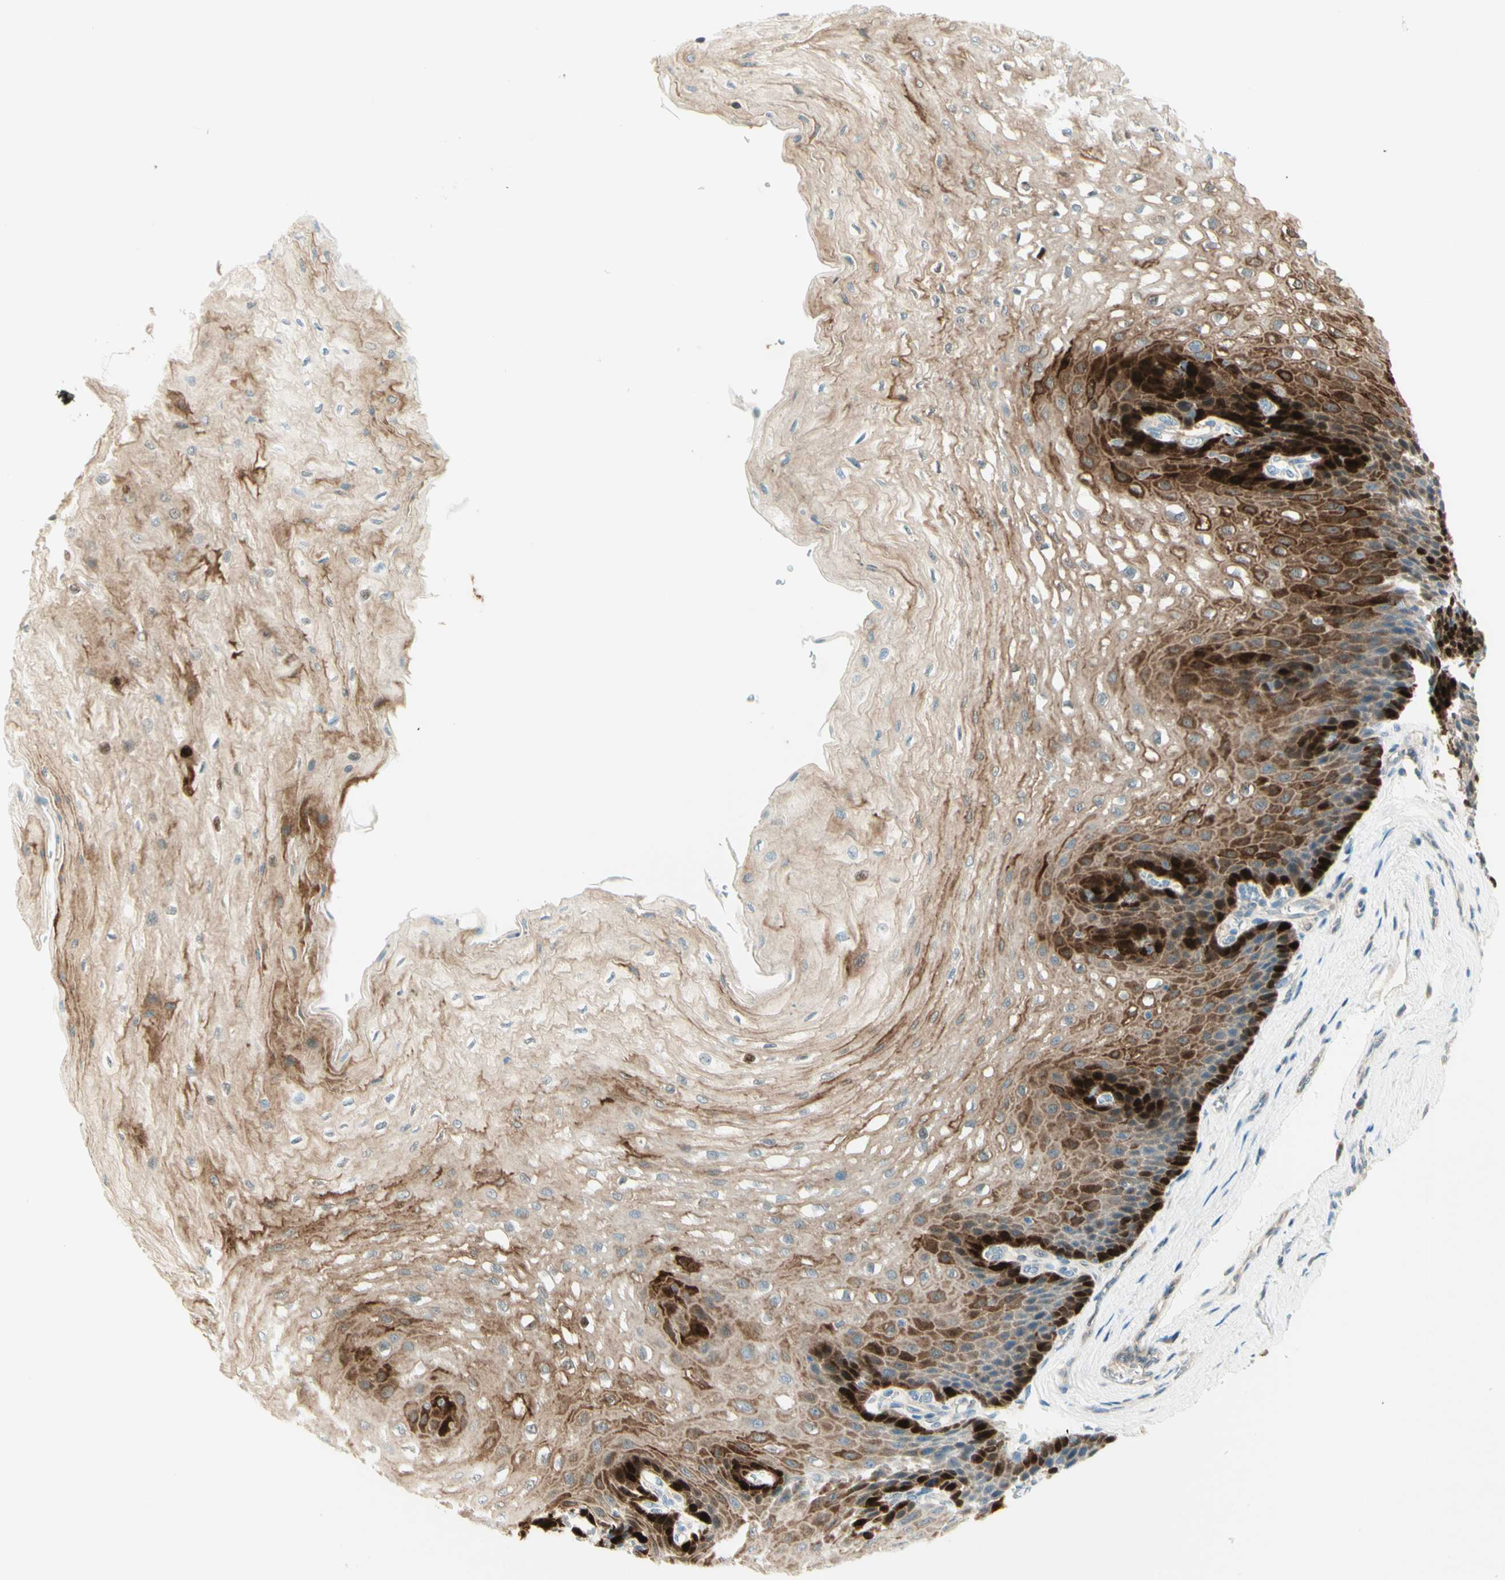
{"staining": {"intensity": "strong", "quantity": "25%-75%", "location": "cytoplasmic/membranous"}, "tissue": "esophagus", "cell_type": "Squamous epithelial cells", "image_type": "normal", "snomed": [{"axis": "morphology", "description": "Normal tissue, NOS"}, {"axis": "topography", "description": "Esophagus"}], "caption": "Protein expression by immunohistochemistry (IHC) shows strong cytoplasmic/membranous expression in about 25%-75% of squamous epithelial cells in benign esophagus. The protein is stained brown, and the nuclei are stained in blue (DAB (3,3'-diaminobenzidine) IHC with brightfield microscopy, high magnification).", "gene": "PROM1", "patient": {"sex": "female", "age": 72}}